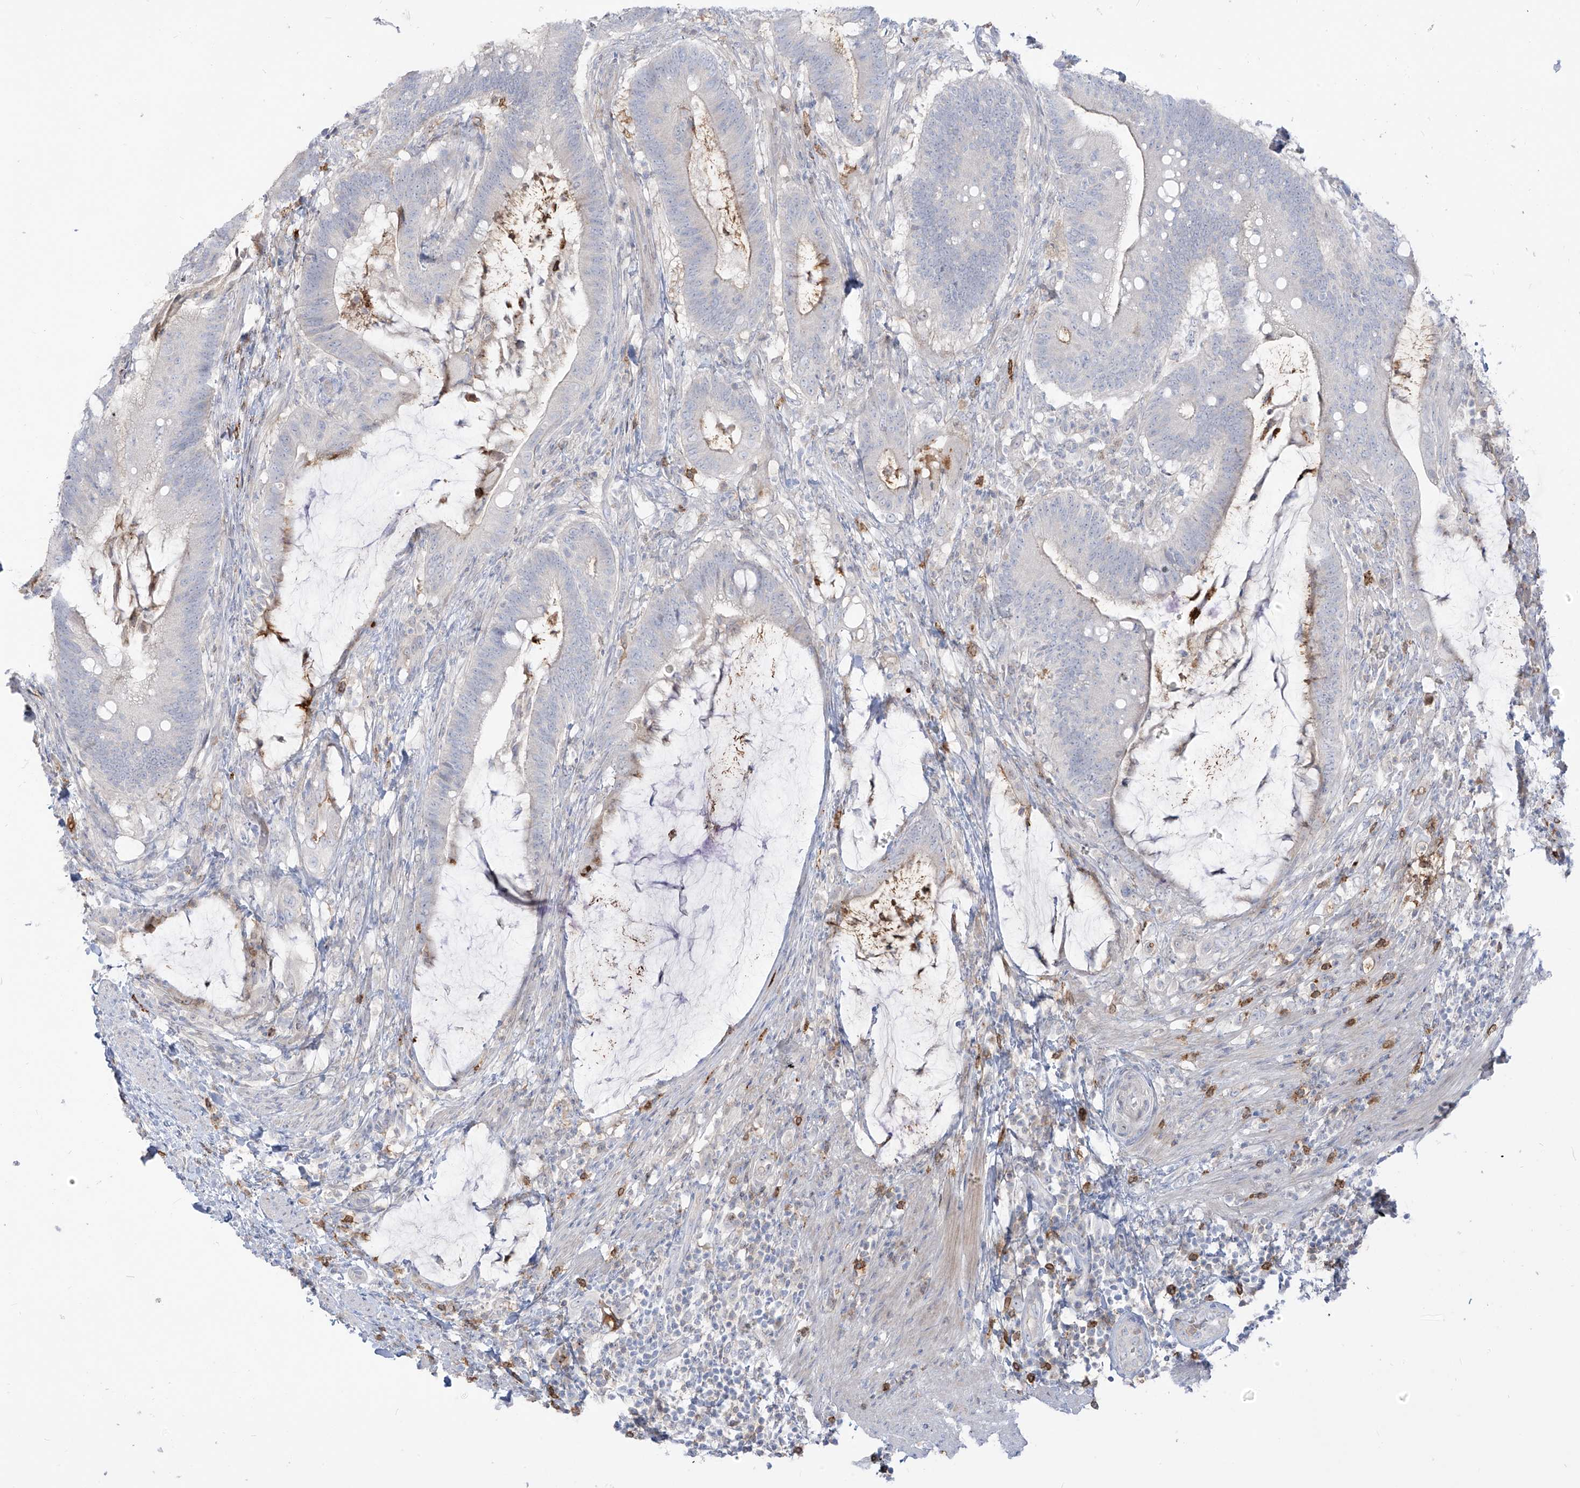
{"staining": {"intensity": "negative", "quantity": "none", "location": "none"}, "tissue": "colorectal cancer", "cell_type": "Tumor cells", "image_type": "cancer", "snomed": [{"axis": "morphology", "description": "Adenocarcinoma, NOS"}, {"axis": "topography", "description": "Colon"}], "caption": "An image of colorectal adenocarcinoma stained for a protein reveals no brown staining in tumor cells.", "gene": "NOTO", "patient": {"sex": "female", "age": 66}}